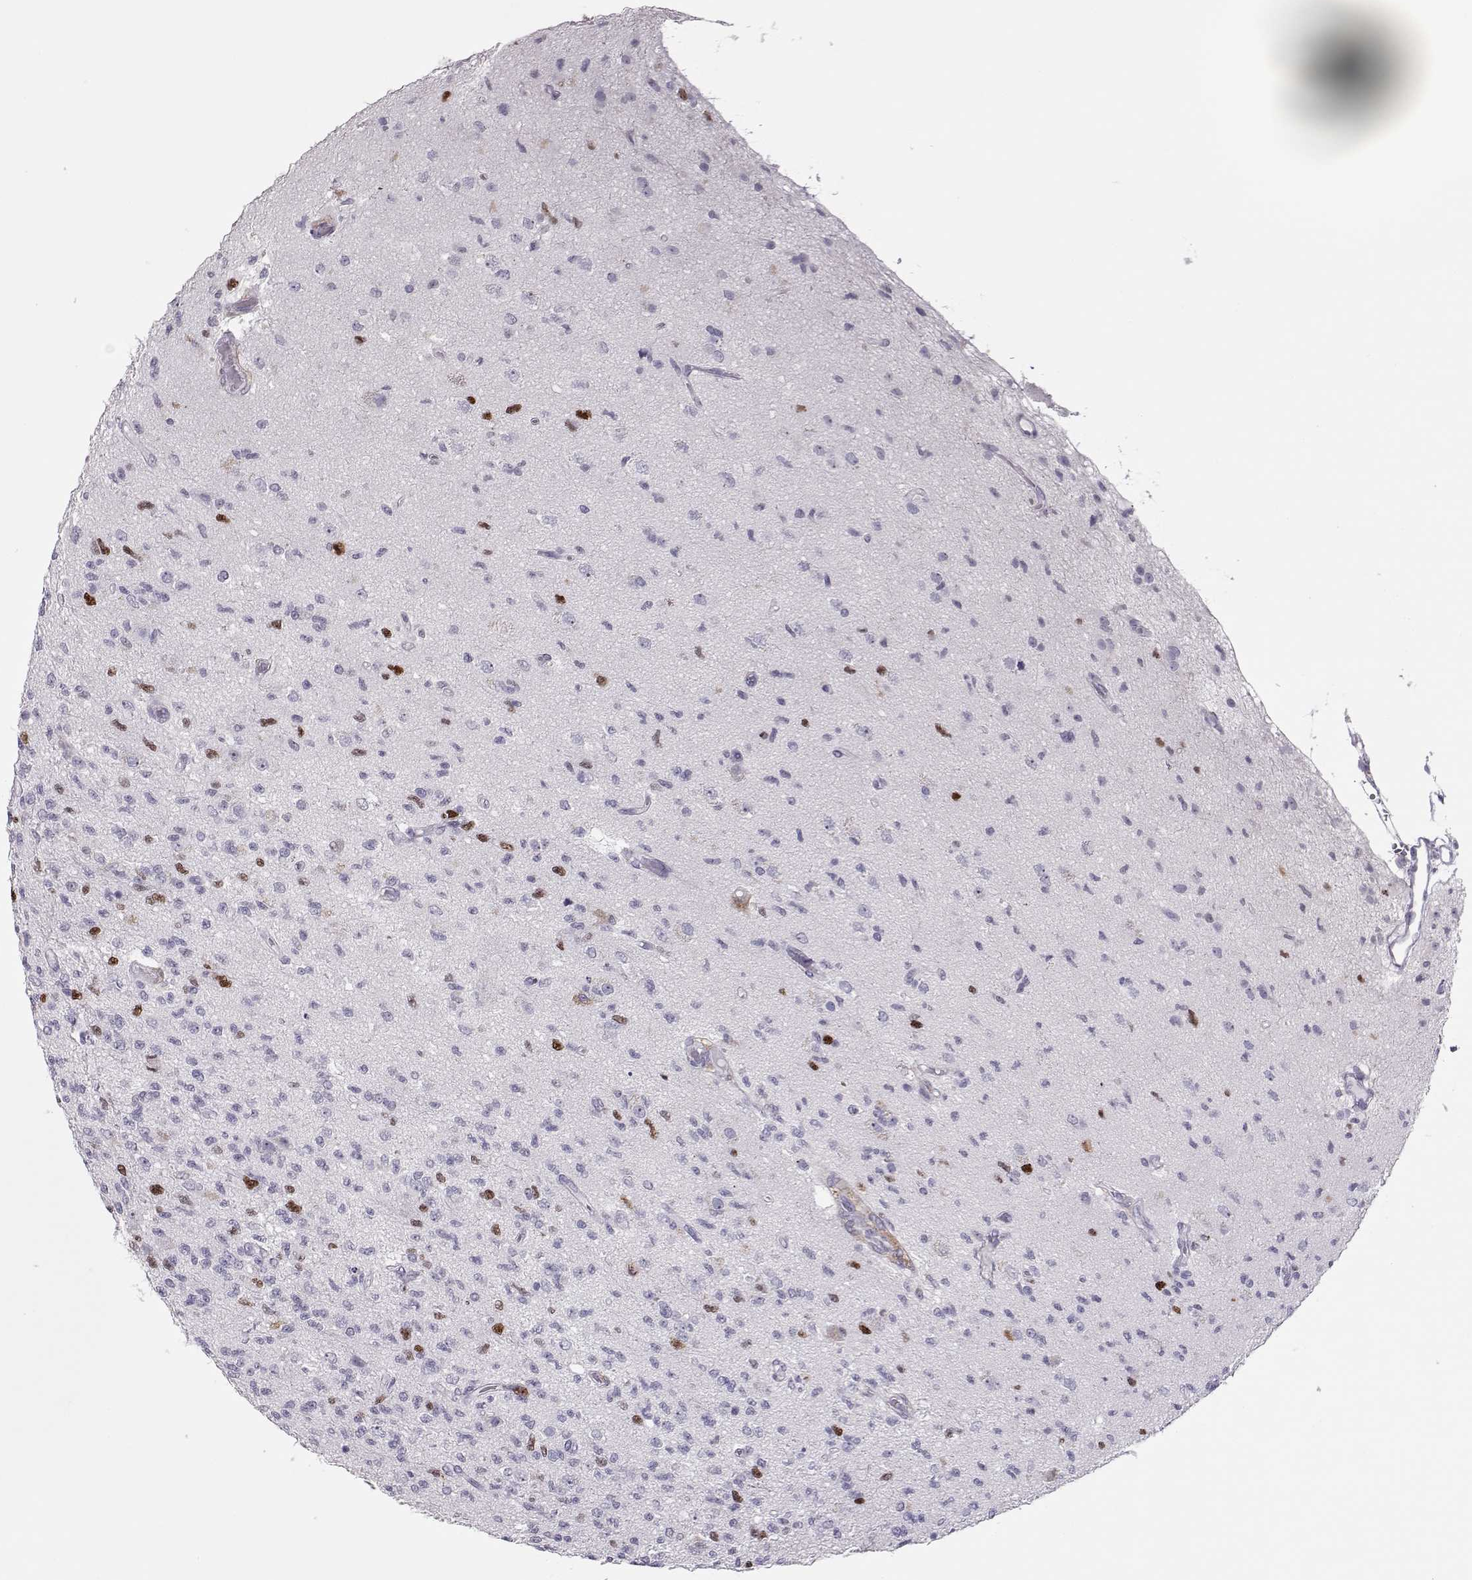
{"staining": {"intensity": "moderate", "quantity": "<25%", "location": "nuclear"}, "tissue": "glioma", "cell_type": "Tumor cells", "image_type": "cancer", "snomed": [{"axis": "morphology", "description": "Glioma, malignant, High grade"}, {"axis": "topography", "description": "Brain"}], "caption": "About <25% of tumor cells in human malignant glioma (high-grade) exhibit moderate nuclear protein expression as visualized by brown immunohistochemical staining.", "gene": "SGO1", "patient": {"sex": "male", "age": 56}}